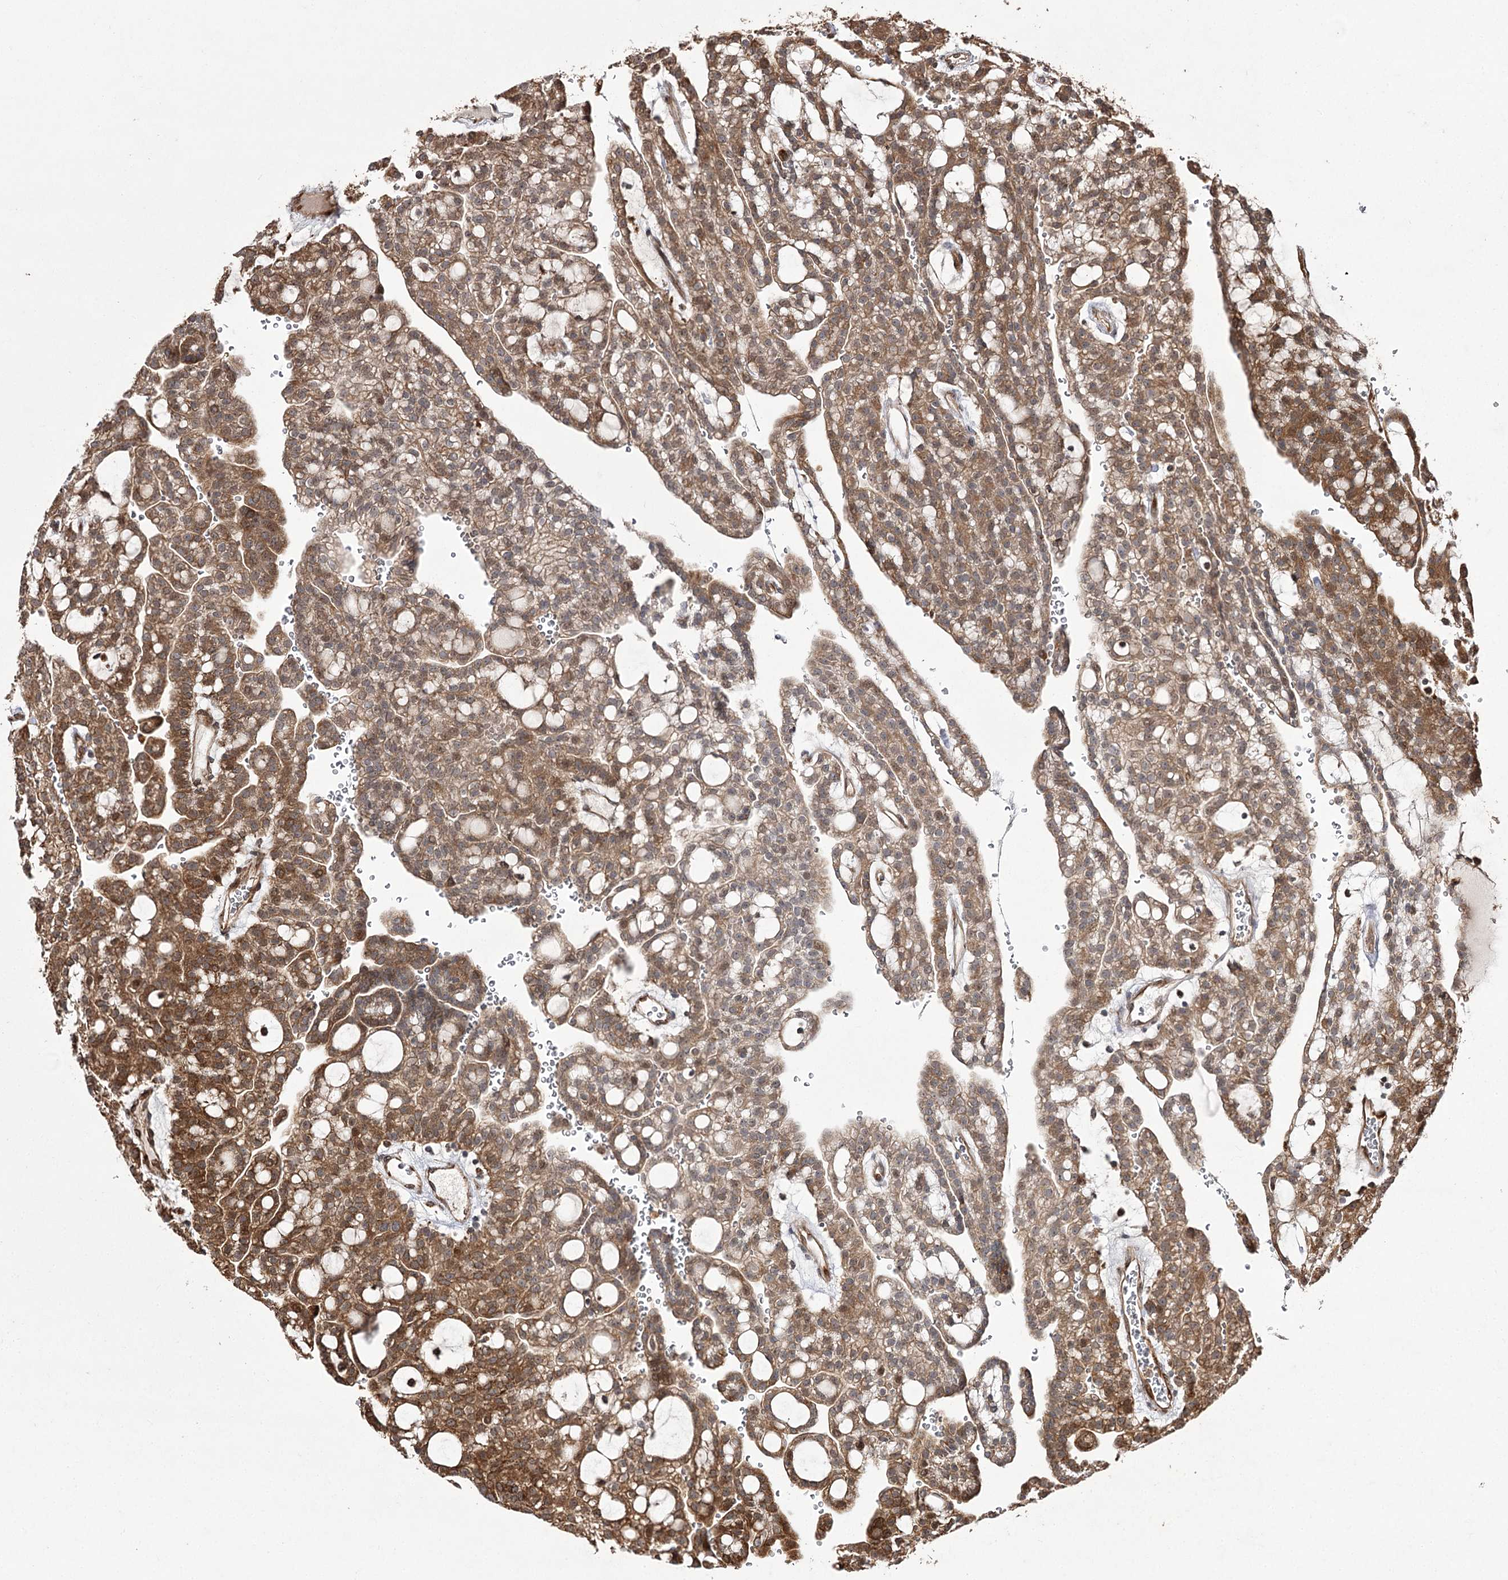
{"staining": {"intensity": "moderate", "quantity": ">75%", "location": "cytoplasmic/membranous"}, "tissue": "renal cancer", "cell_type": "Tumor cells", "image_type": "cancer", "snomed": [{"axis": "morphology", "description": "Adenocarcinoma, NOS"}, {"axis": "topography", "description": "Kidney"}], "caption": "Protein expression analysis of renal cancer shows moderate cytoplasmic/membranous positivity in approximately >75% of tumor cells.", "gene": "FANCL", "patient": {"sex": "male", "age": 63}}